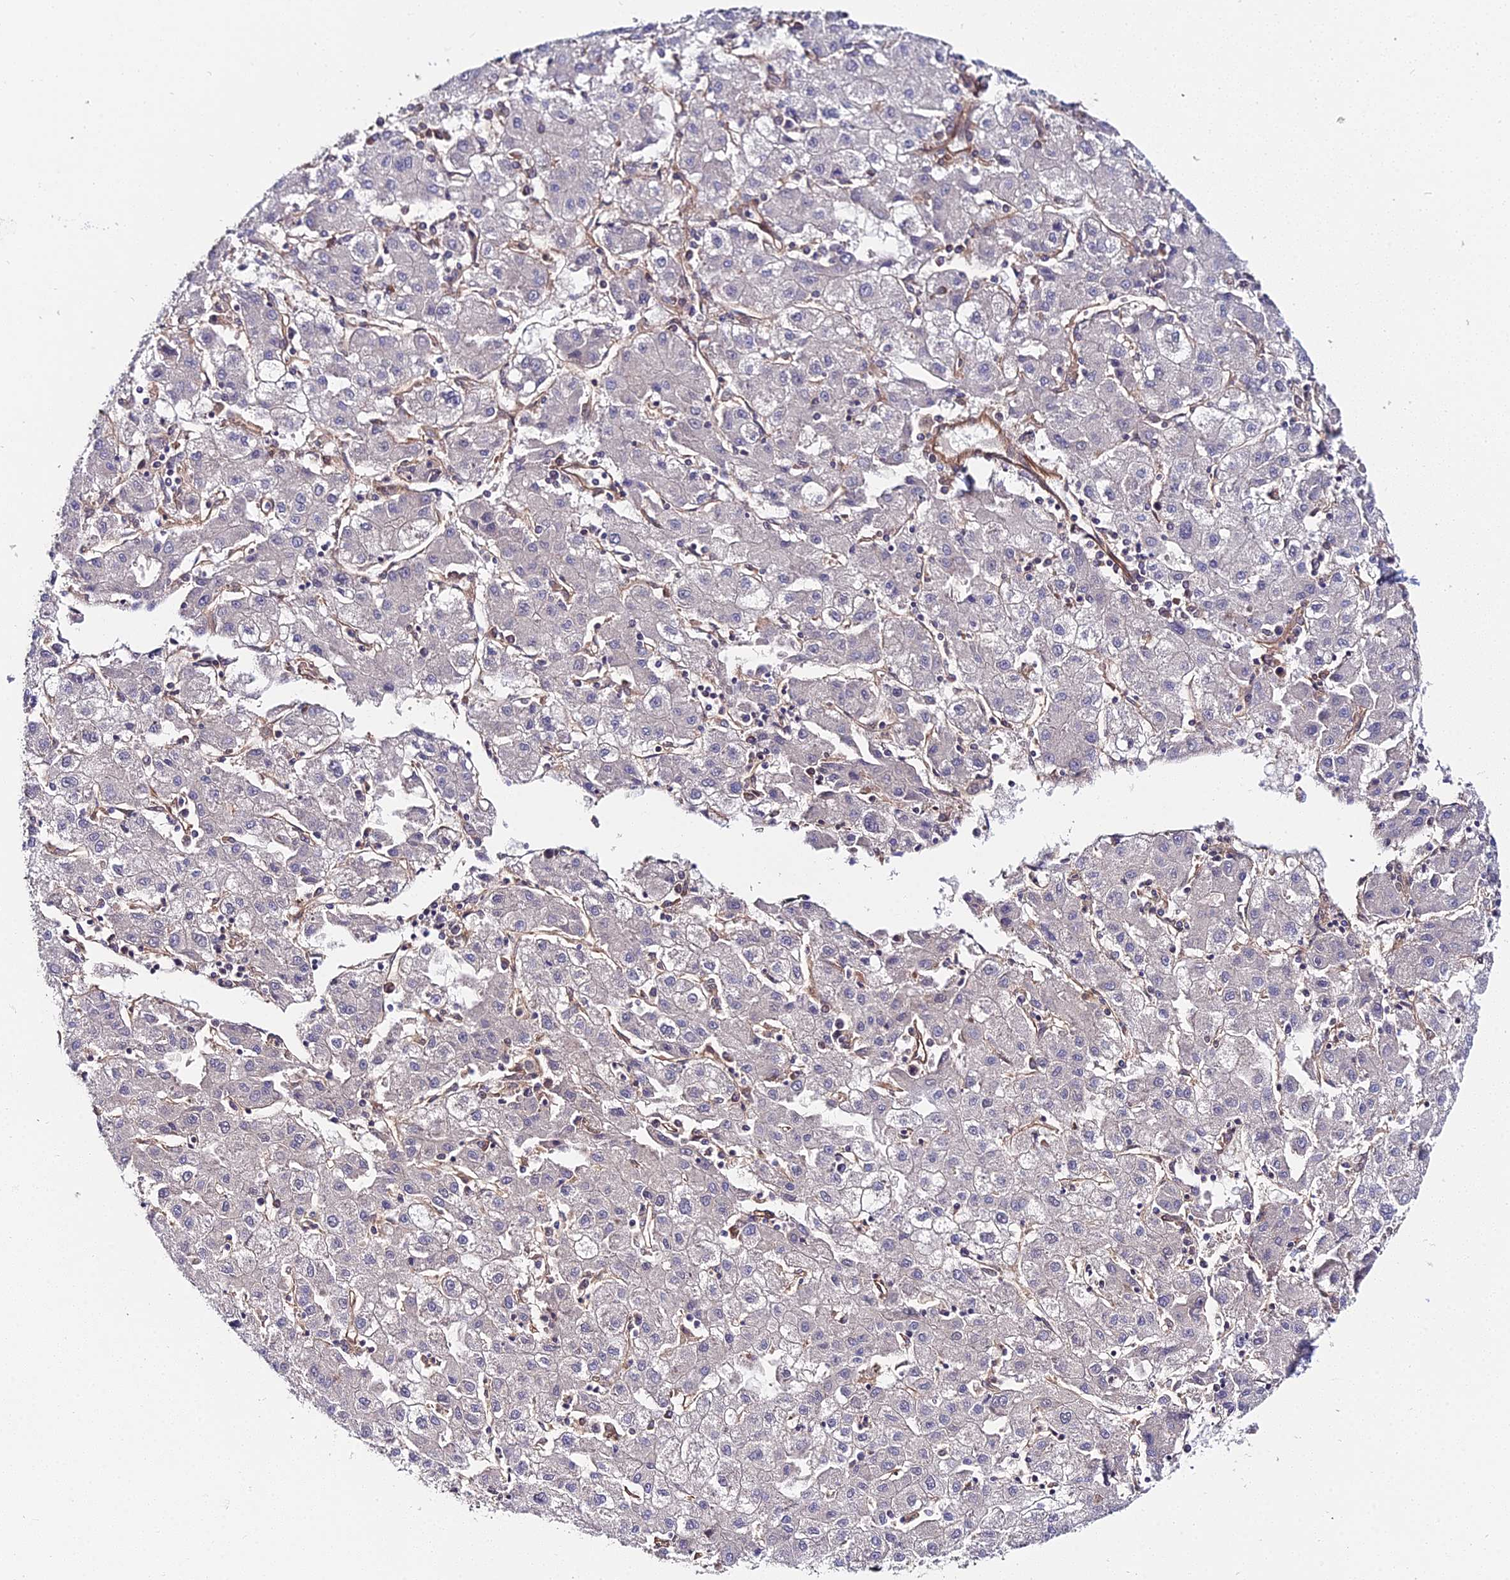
{"staining": {"intensity": "negative", "quantity": "none", "location": "none"}, "tissue": "liver cancer", "cell_type": "Tumor cells", "image_type": "cancer", "snomed": [{"axis": "morphology", "description": "Carcinoma, Hepatocellular, NOS"}, {"axis": "topography", "description": "Liver"}], "caption": "Immunohistochemical staining of liver cancer displays no significant staining in tumor cells.", "gene": "PPP2R2C", "patient": {"sex": "male", "age": 72}}